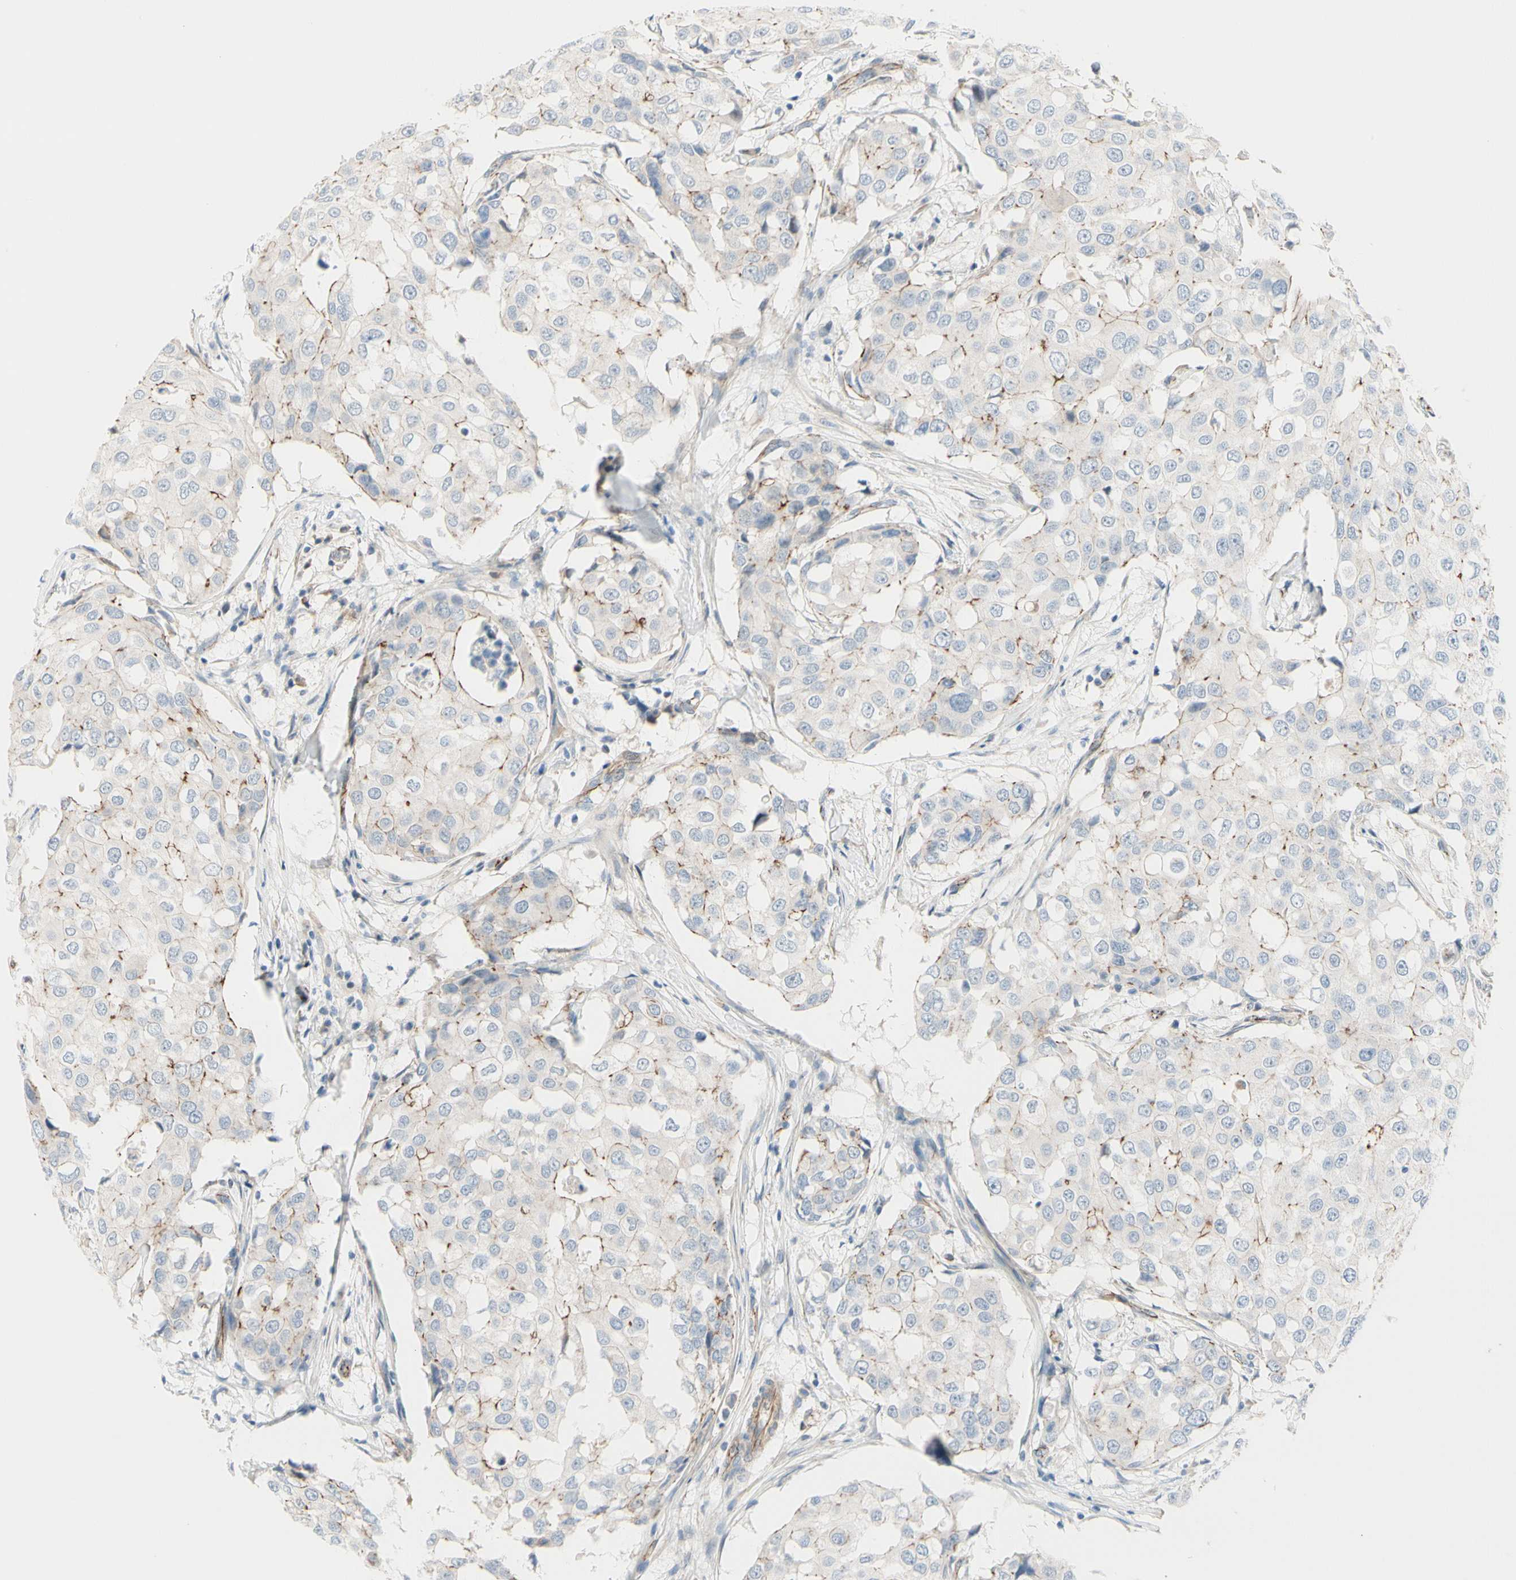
{"staining": {"intensity": "weak", "quantity": "<25%", "location": "cytoplasmic/membranous"}, "tissue": "breast cancer", "cell_type": "Tumor cells", "image_type": "cancer", "snomed": [{"axis": "morphology", "description": "Duct carcinoma"}, {"axis": "topography", "description": "Breast"}], "caption": "High magnification brightfield microscopy of breast infiltrating ductal carcinoma stained with DAB (brown) and counterstained with hematoxylin (blue): tumor cells show no significant staining.", "gene": "TJP1", "patient": {"sex": "female", "age": 27}}